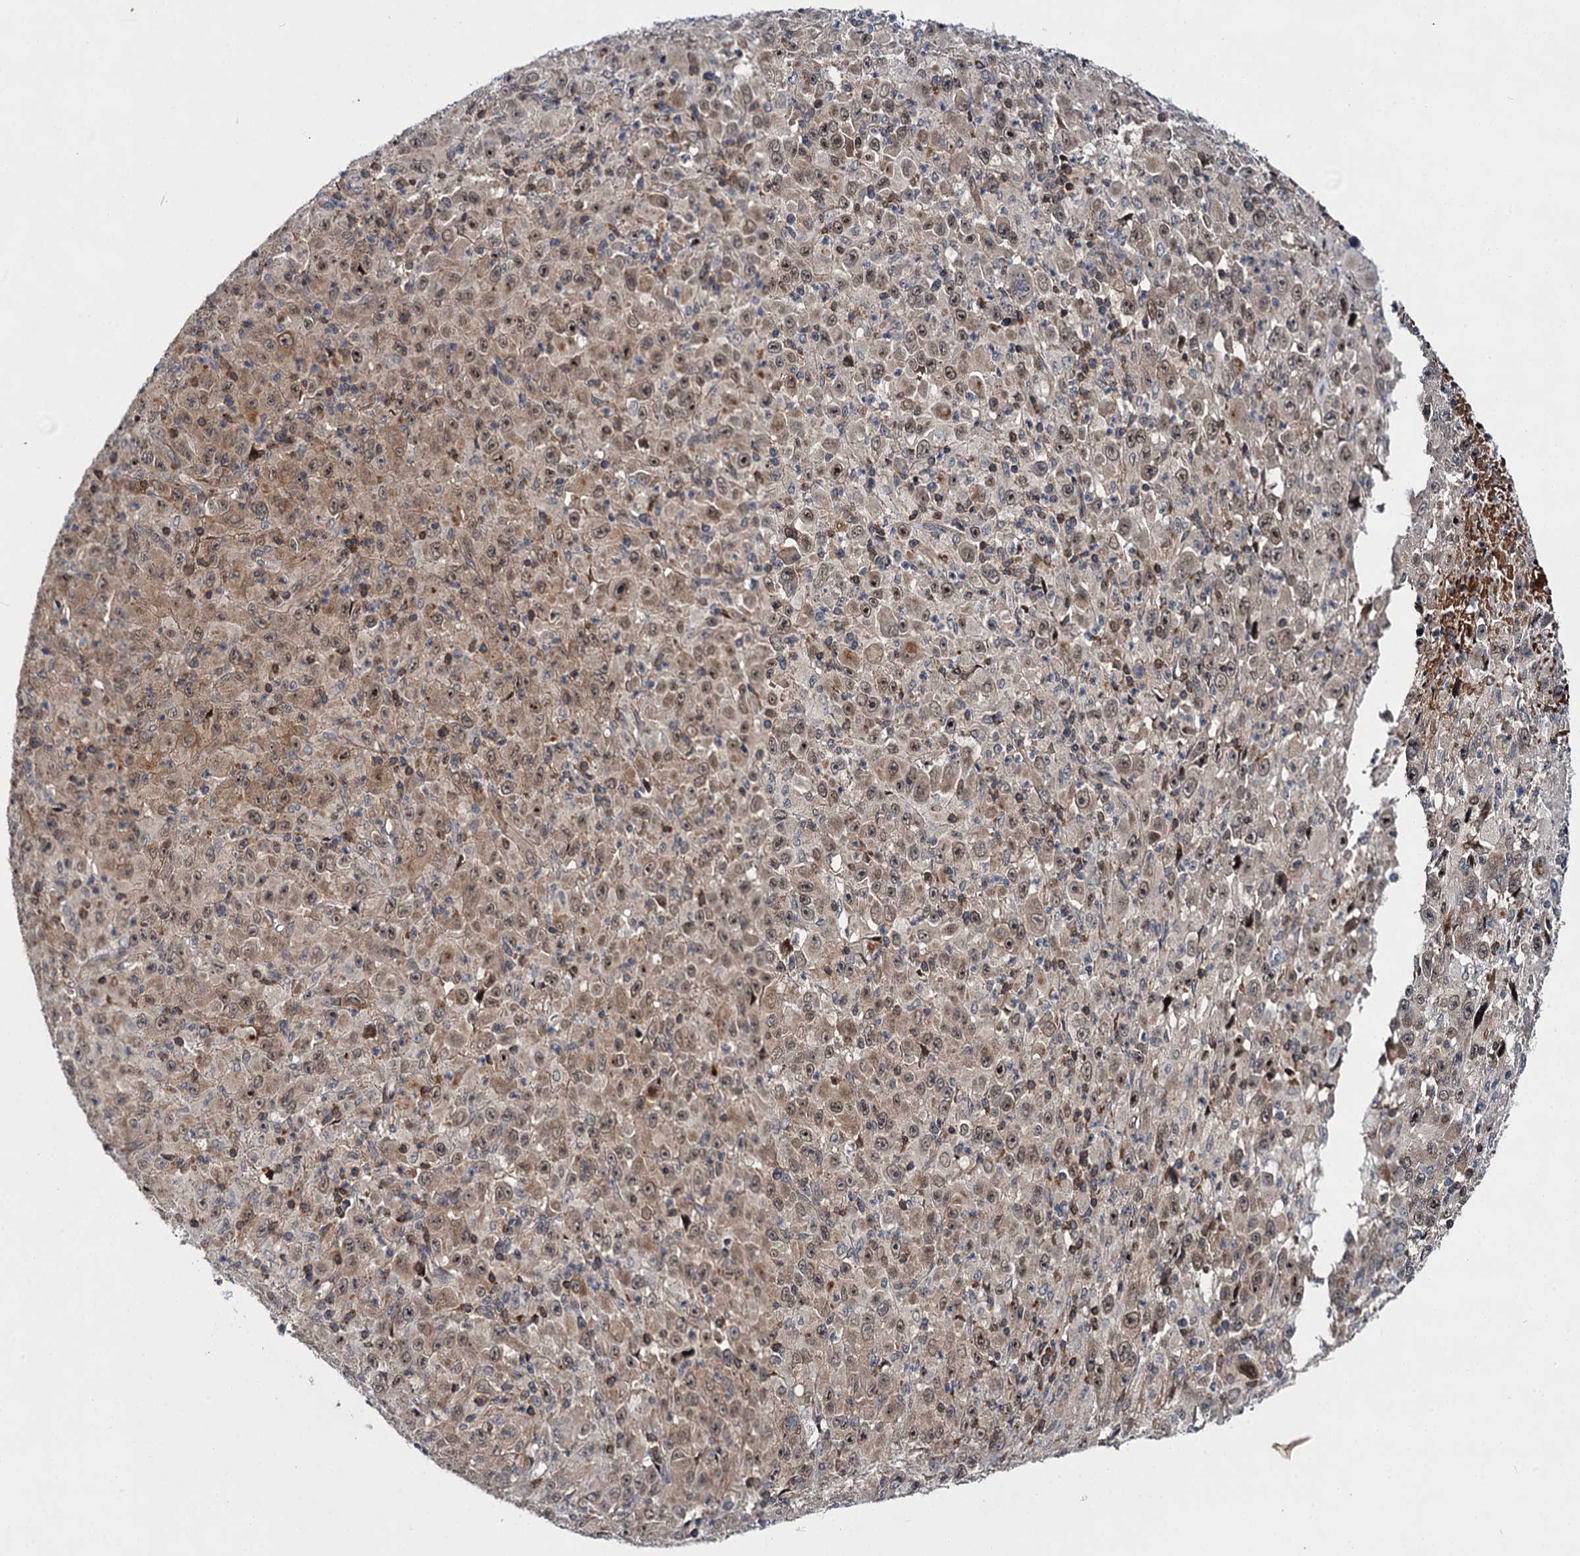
{"staining": {"intensity": "weak", "quantity": ">75%", "location": "cytoplasmic/membranous,nuclear"}, "tissue": "melanoma", "cell_type": "Tumor cells", "image_type": "cancer", "snomed": [{"axis": "morphology", "description": "Malignant melanoma, Metastatic site"}, {"axis": "topography", "description": "Skin"}], "caption": "Brown immunohistochemical staining in malignant melanoma (metastatic site) displays weak cytoplasmic/membranous and nuclear positivity in about >75% of tumor cells.", "gene": "ABLIM1", "patient": {"sex": "female", "age": 56}}